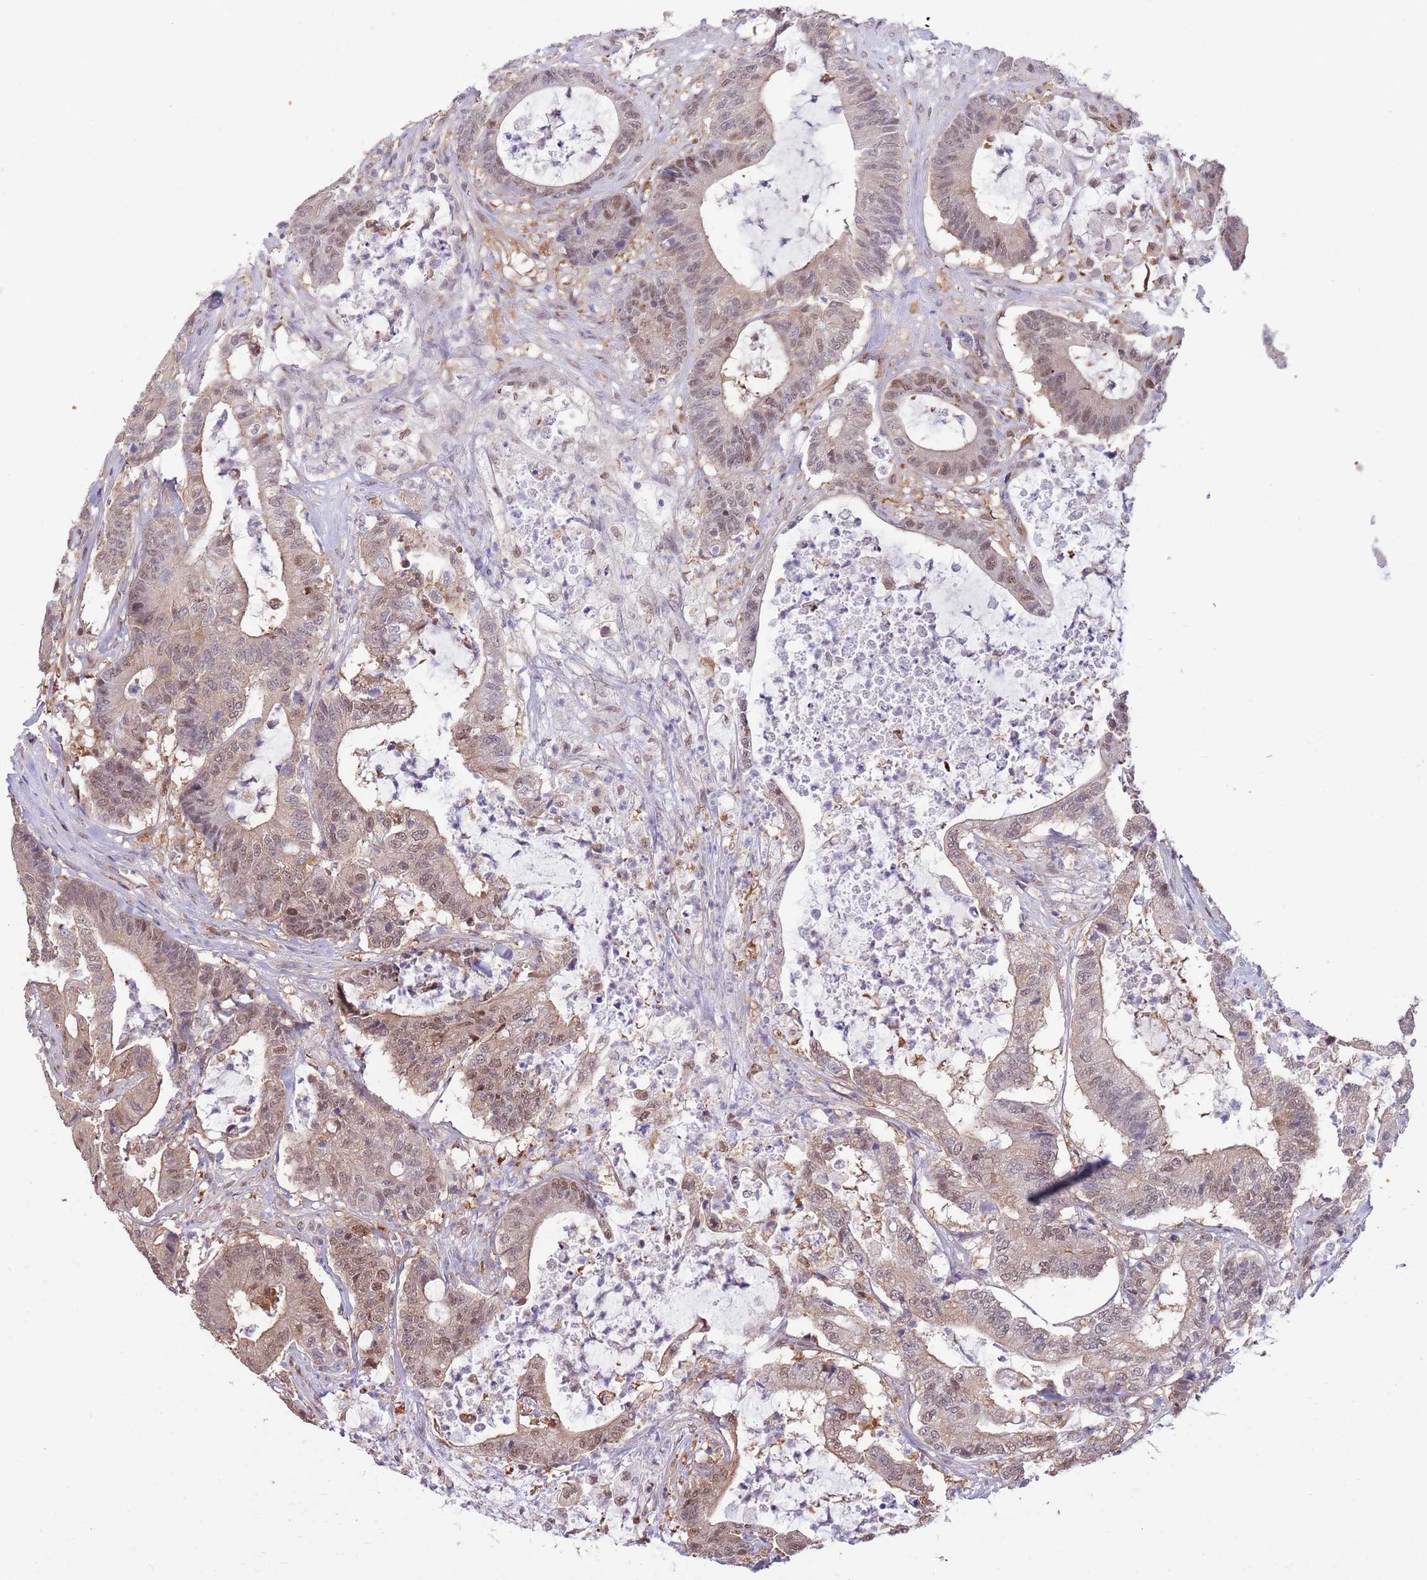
{"staining": {"intensity": "weak", "quantity": ">75%", "location": "cytoplasmic/membranous,nuclear"}, "tissue": "colorectal cancer", "cell_type": "Tumor cells", "image_type": "cancer", "snomed": [{"axis": "morphology", "description": "Adenocarcinoma, NOS"}, {"axis": "topography", "description": "Colon"}], "caption": "A histopathology image showing weak cytoplasmic/membranous and nuclear staining in approximately >75% of tumor cells in adenocarcinoma (colorectal), as visualized by brown immunohistochemical staining.", "gene": "NSFL1C", "patient": {"sex": "female", "age": 84}}